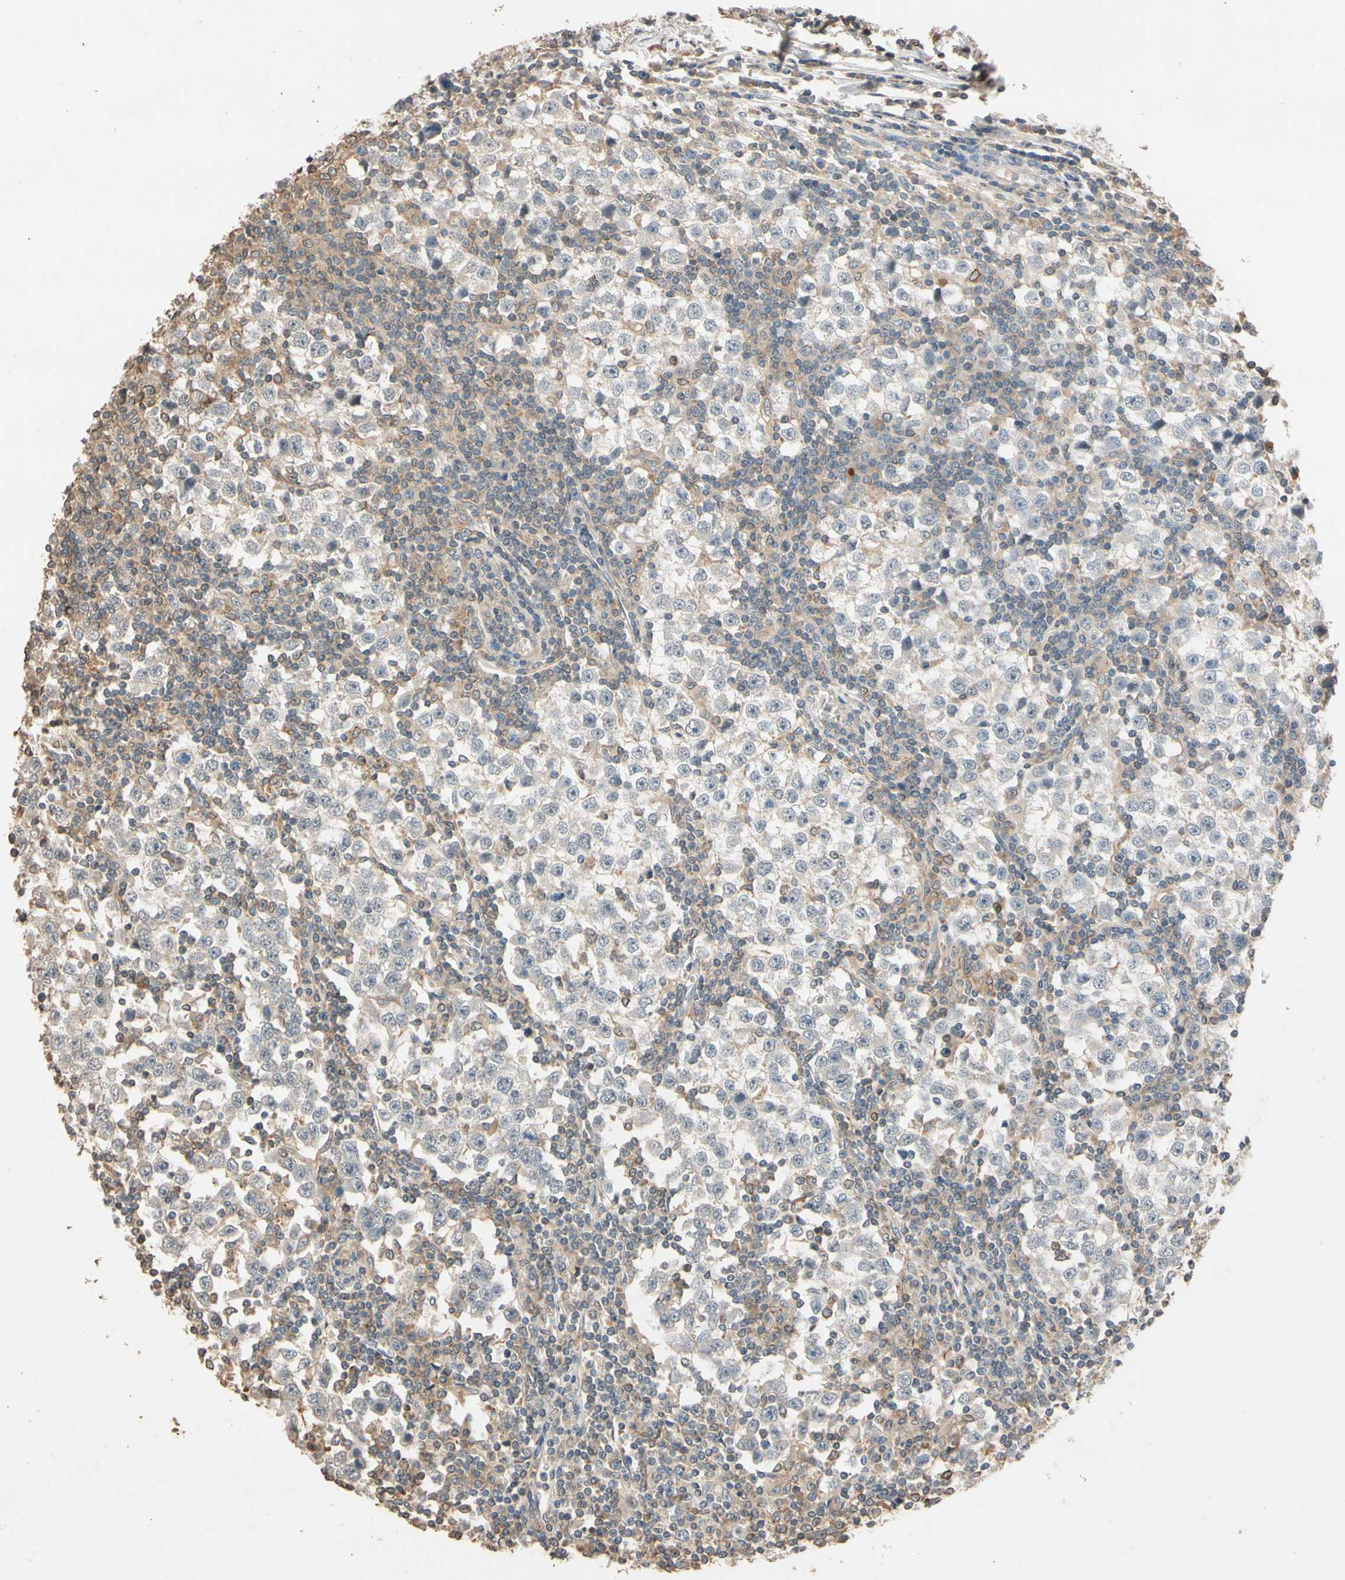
{"staining": {"intensity": "negative", "quantity": "none", "location": "none"}, "tissue": "testis cancer", "cell_type": "Tumor cells", "image_type": "cancer", "snomed": [{"axis": "morphology", "description": "Seminoma, NOS"}, {"axis": "topography", "description": "Testis"}], "caption": "The photomicrograph reveals no staining of tumor cells in seminoma (testis).", "gene": "MAP3K7", "patient": {"sex": "male", "age": 65}}